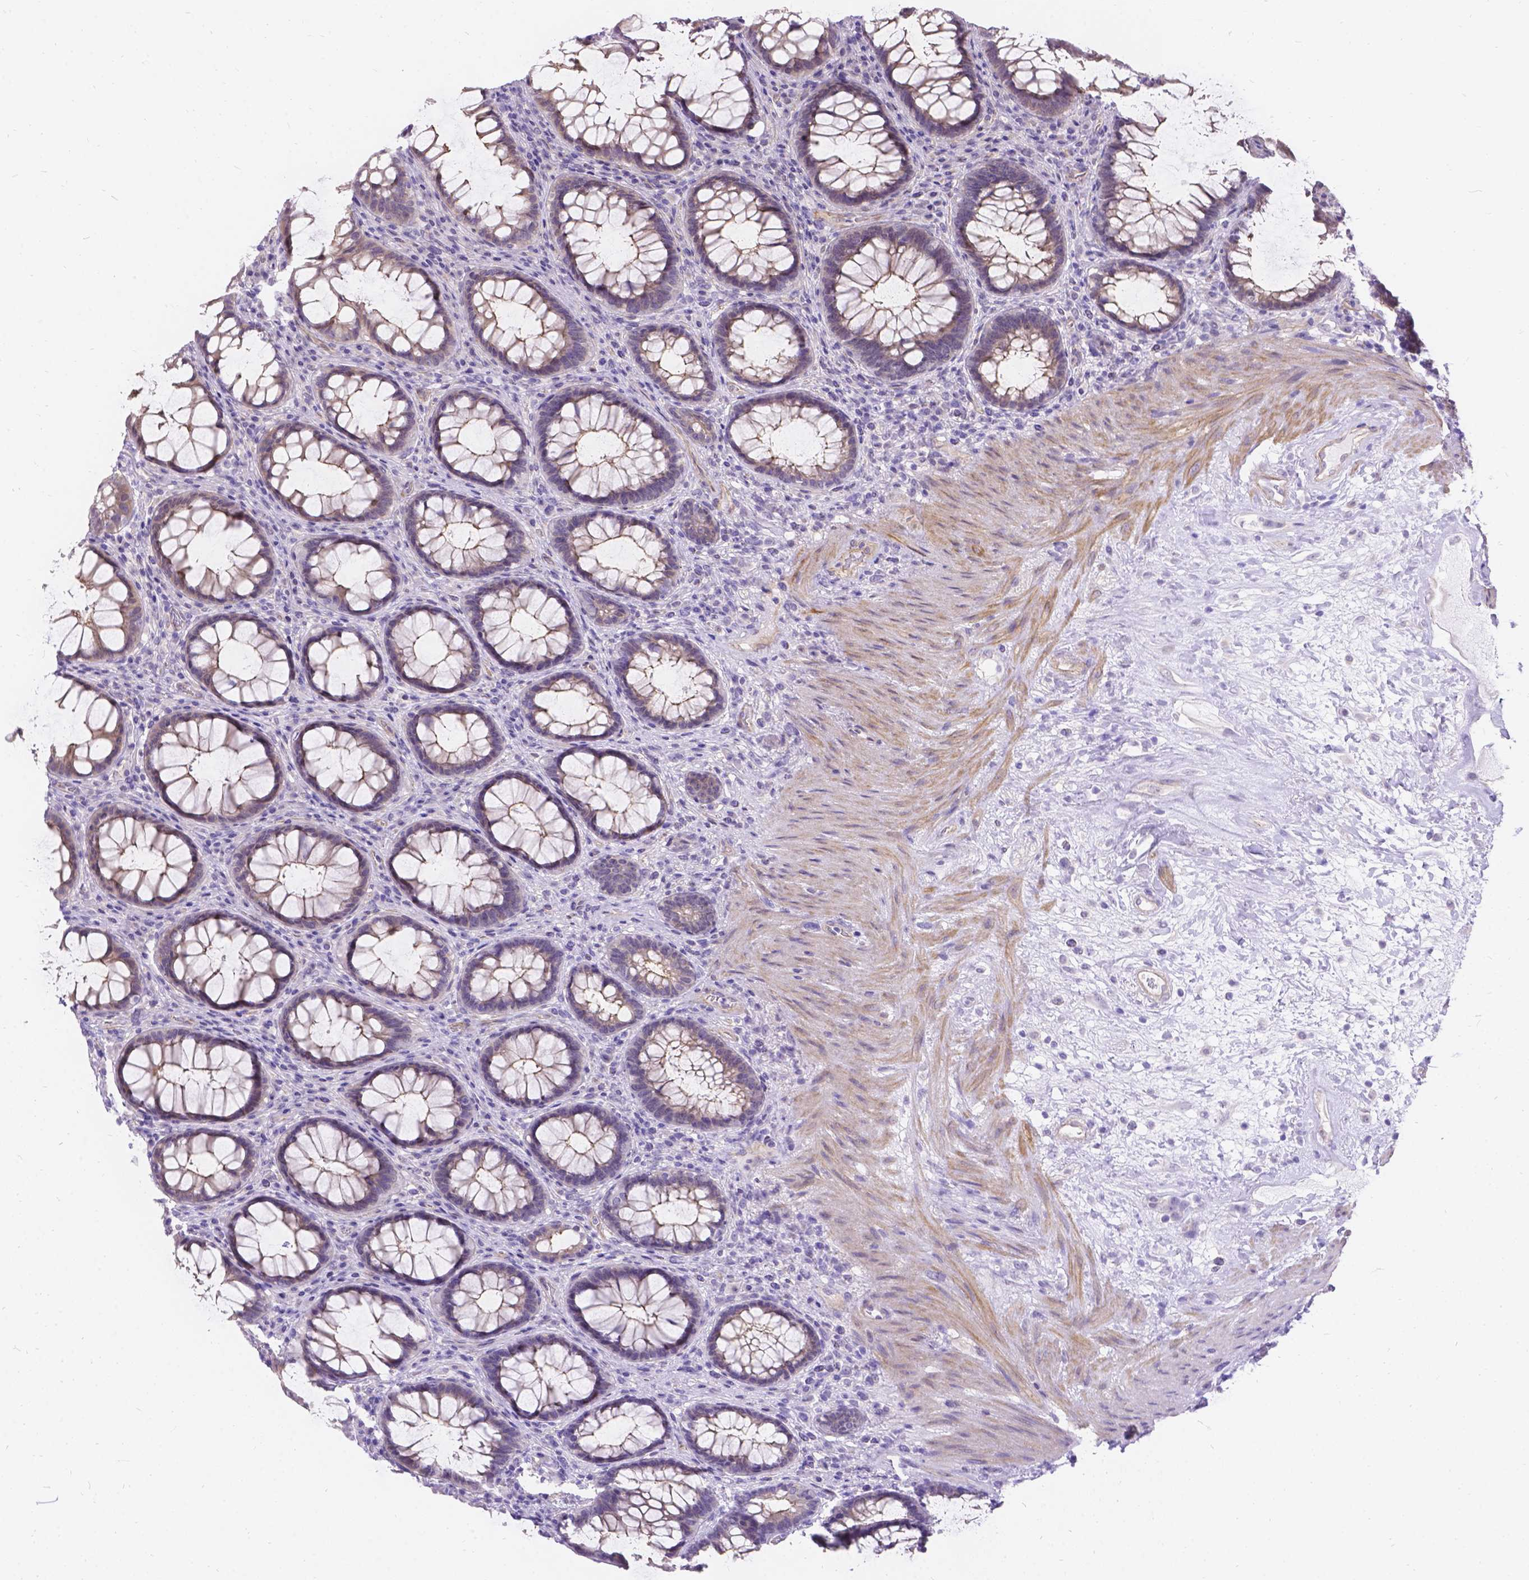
{"staining": {"intensity": "weak", "quantity": "<25%", "location": "cytoplasmic/membranous"}, "tissue": "rectum", "cell_type": "Glandular cells", "image_type": "normal", "snomed": [{"axis": "morphology", "description": "Normal tissue, NOS"}, {"axis": "topography", "description": "Rectum"}], "caption": "This photomicrograph is of normal rectum stained with immunohistochemistry (IHC) to label a protein in brown with the nuclei are counter-stained blue. There is no expression in glandular cells.", "gene": "PALS1", "patient": {"sex": "male", "age": 72}}